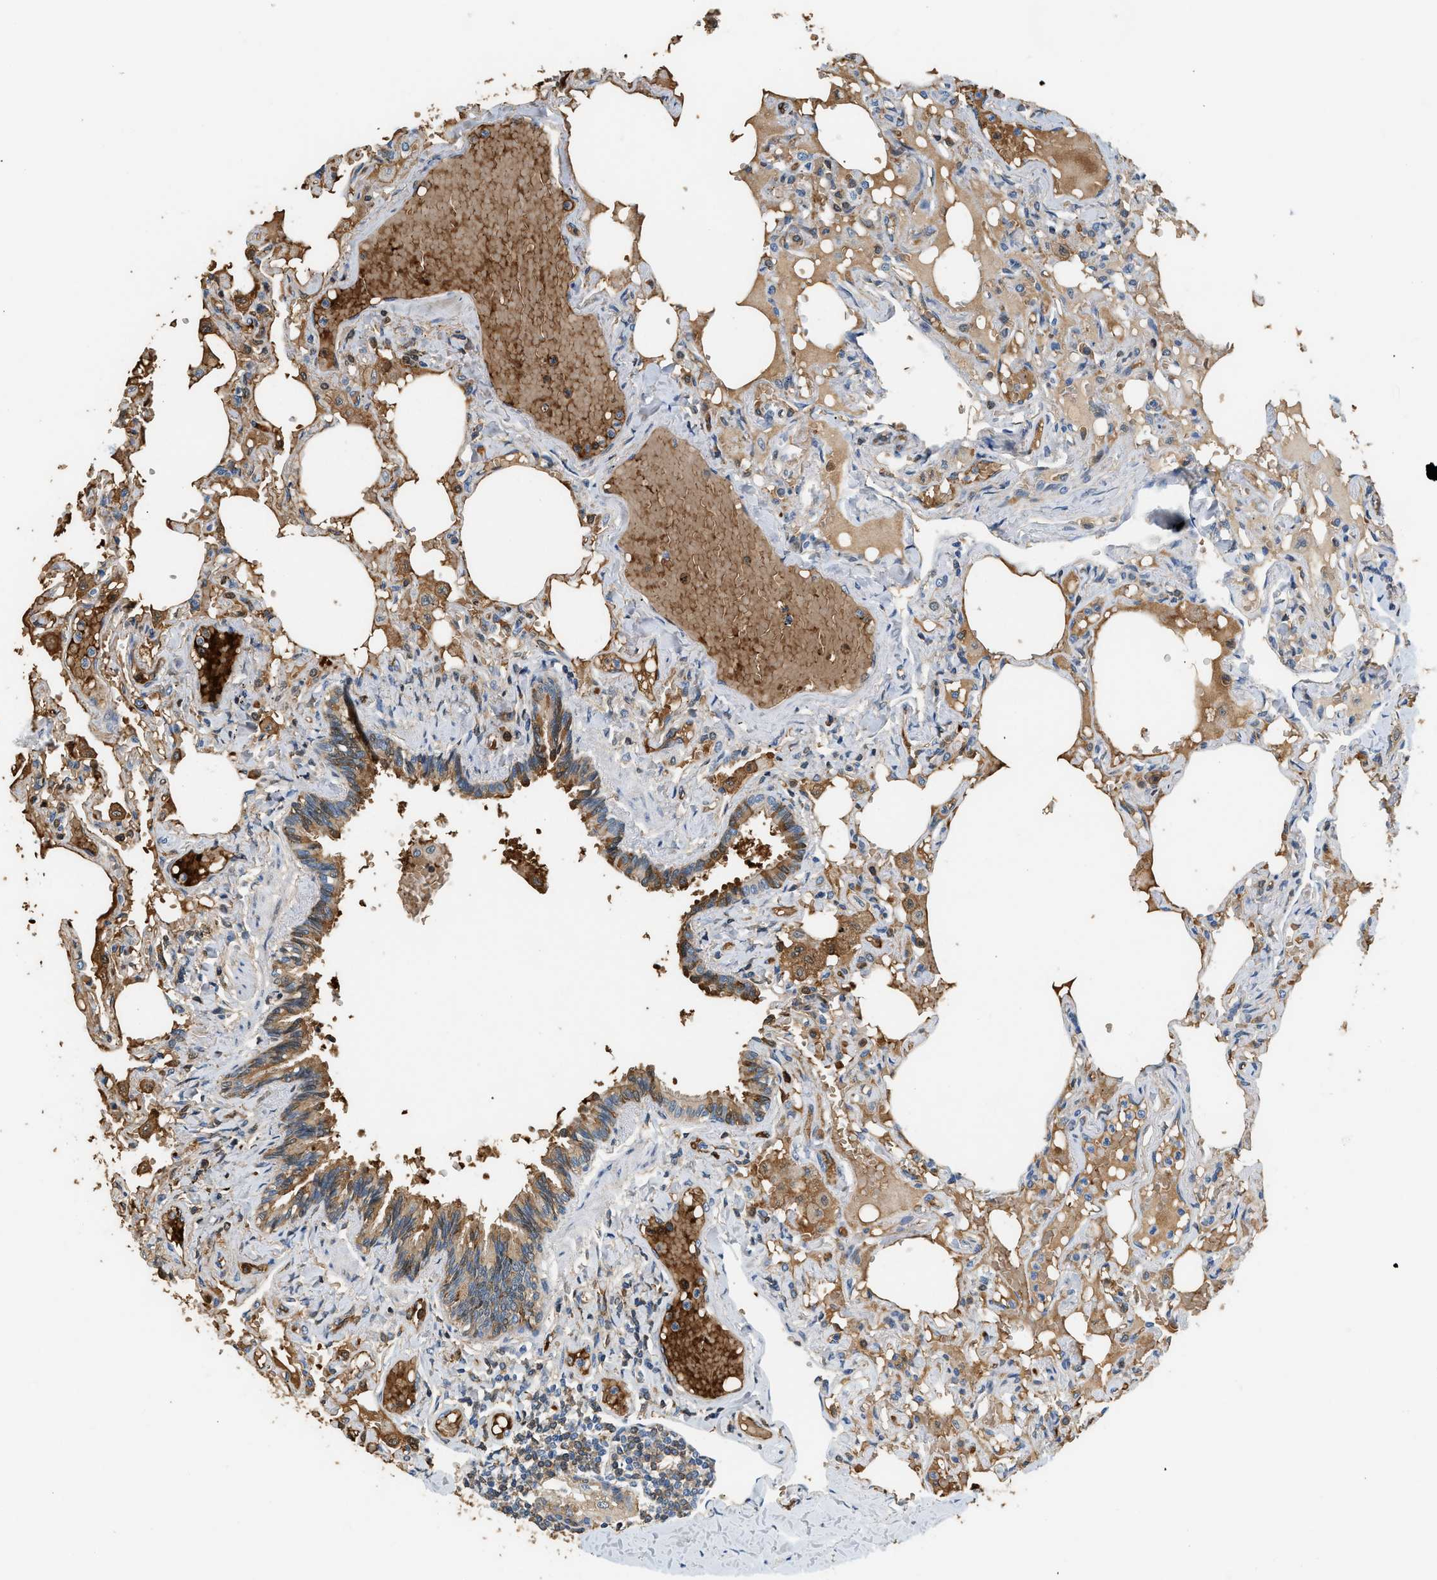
{"staining": {"intensity": "weak", "quantity": "<25%", "location": "cytoplasmic/membranous"}, "tissue": "lung", "cell_type": "Alveolar cells", "image_type": "normal", "snomed": [{"axis": "morphology", "description": "Normal tissue, NOS"}, {"axis": "topography", "description": "Lung"}], "caption": "High magnification brightfield microscopy of unremarkable lung stained with DAB (brown) and counterstained with hematoxylin (blue): alveolar cells show no significant positivity.", "gene": "CYTH2", "patient": {"sex": "male", "age": 21}}